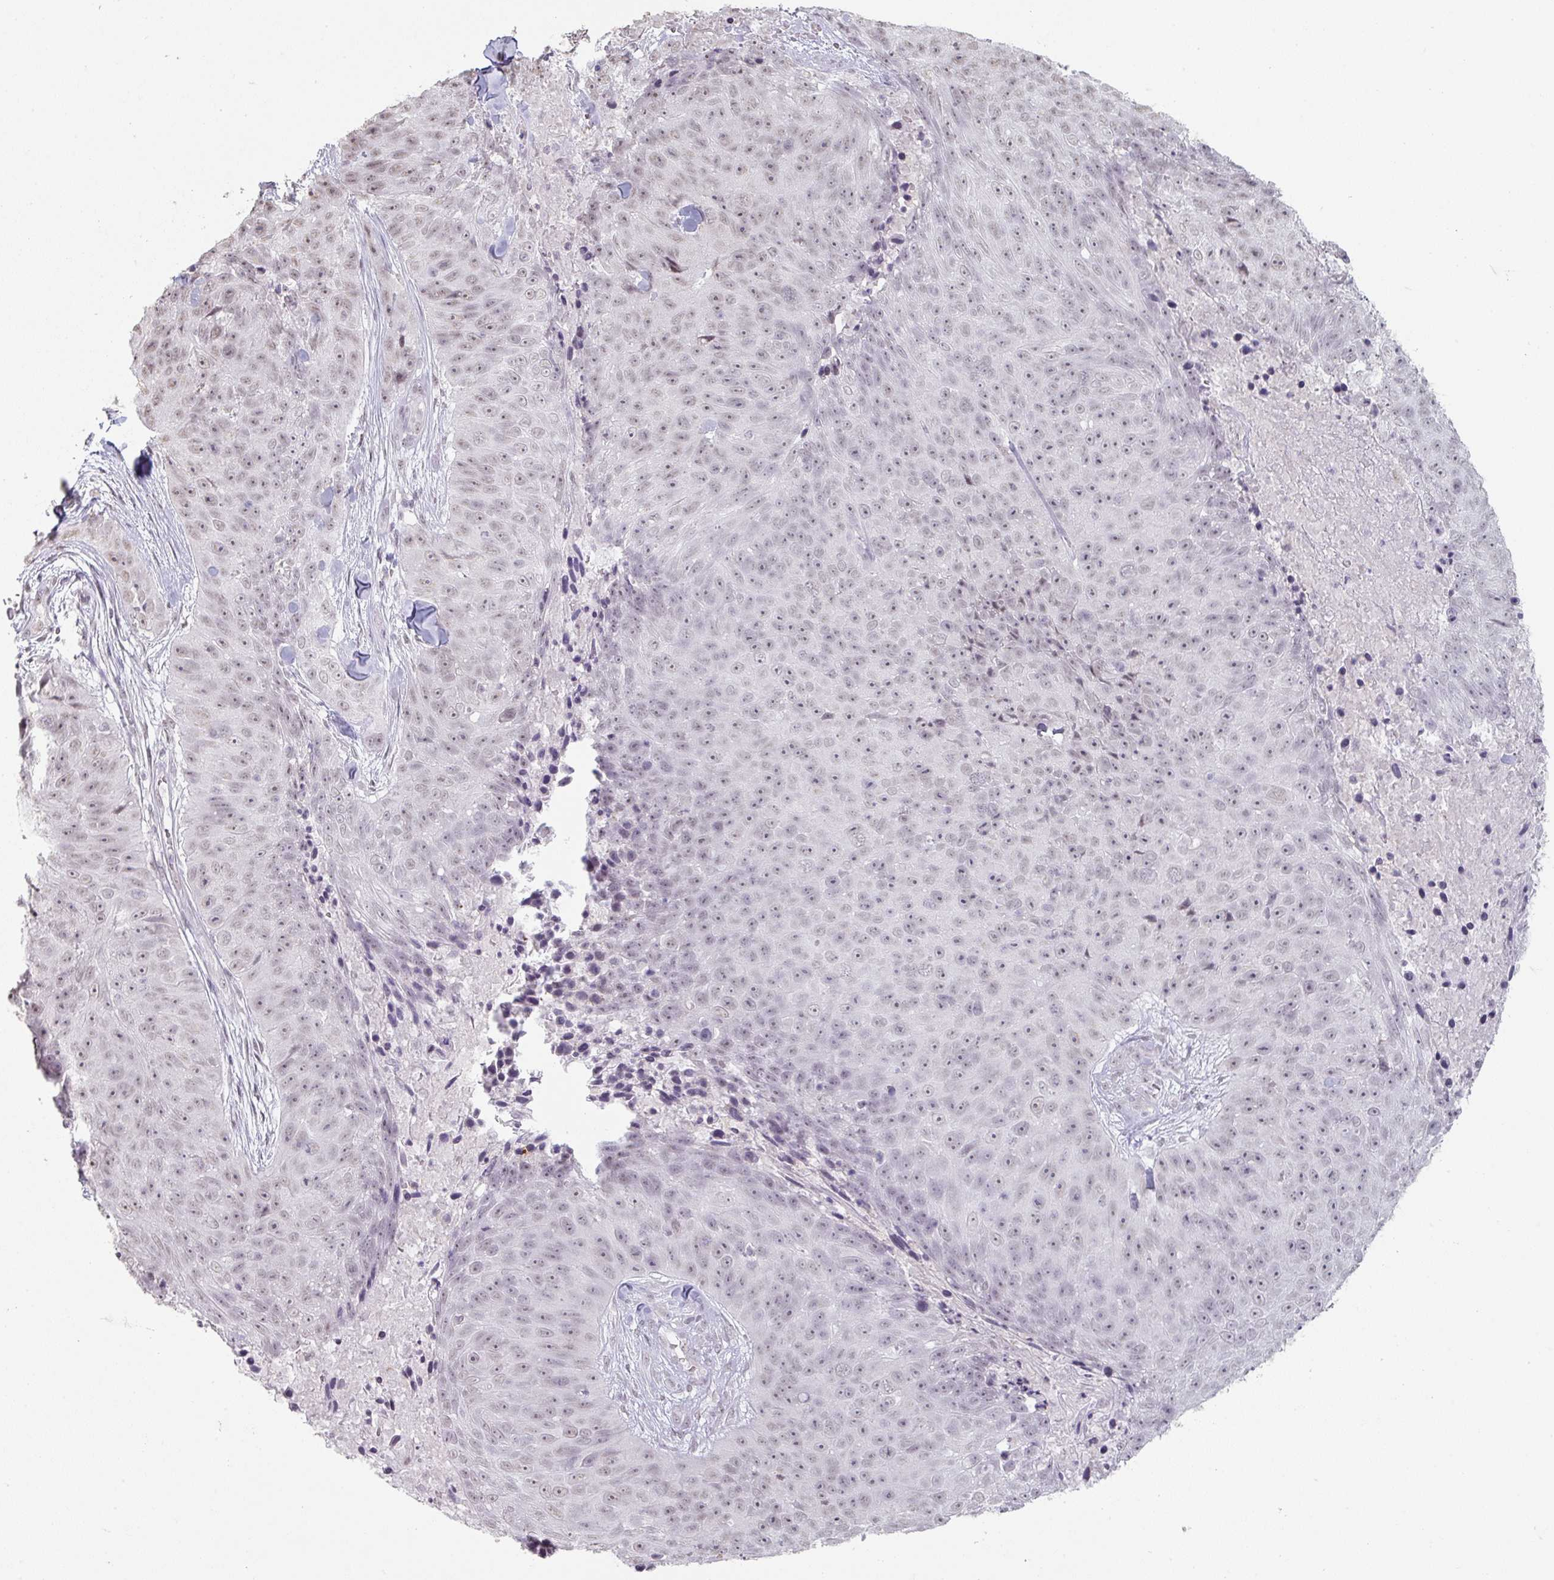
{"staining": {"intensity": "weak", "quantity": "25%-75%", "location": "nuclear"}, "tissue": "skin cancer", "cell_type": "Tumor cells", "image_type": "cancer", "snomed": [{"axis": "morphology", "description": "Squamous cell carcinoma, NOS"}, {"axis": "topography", "description": "Skin"}], "caption": "A low amount of weak nuclear positivity is identified in about 25%-75% of tumor cells in skin cancer (squamous cell carcinoma) tissue.", "gene": "SPRR1A", "patient": {"sex": "female", "age": 87}}